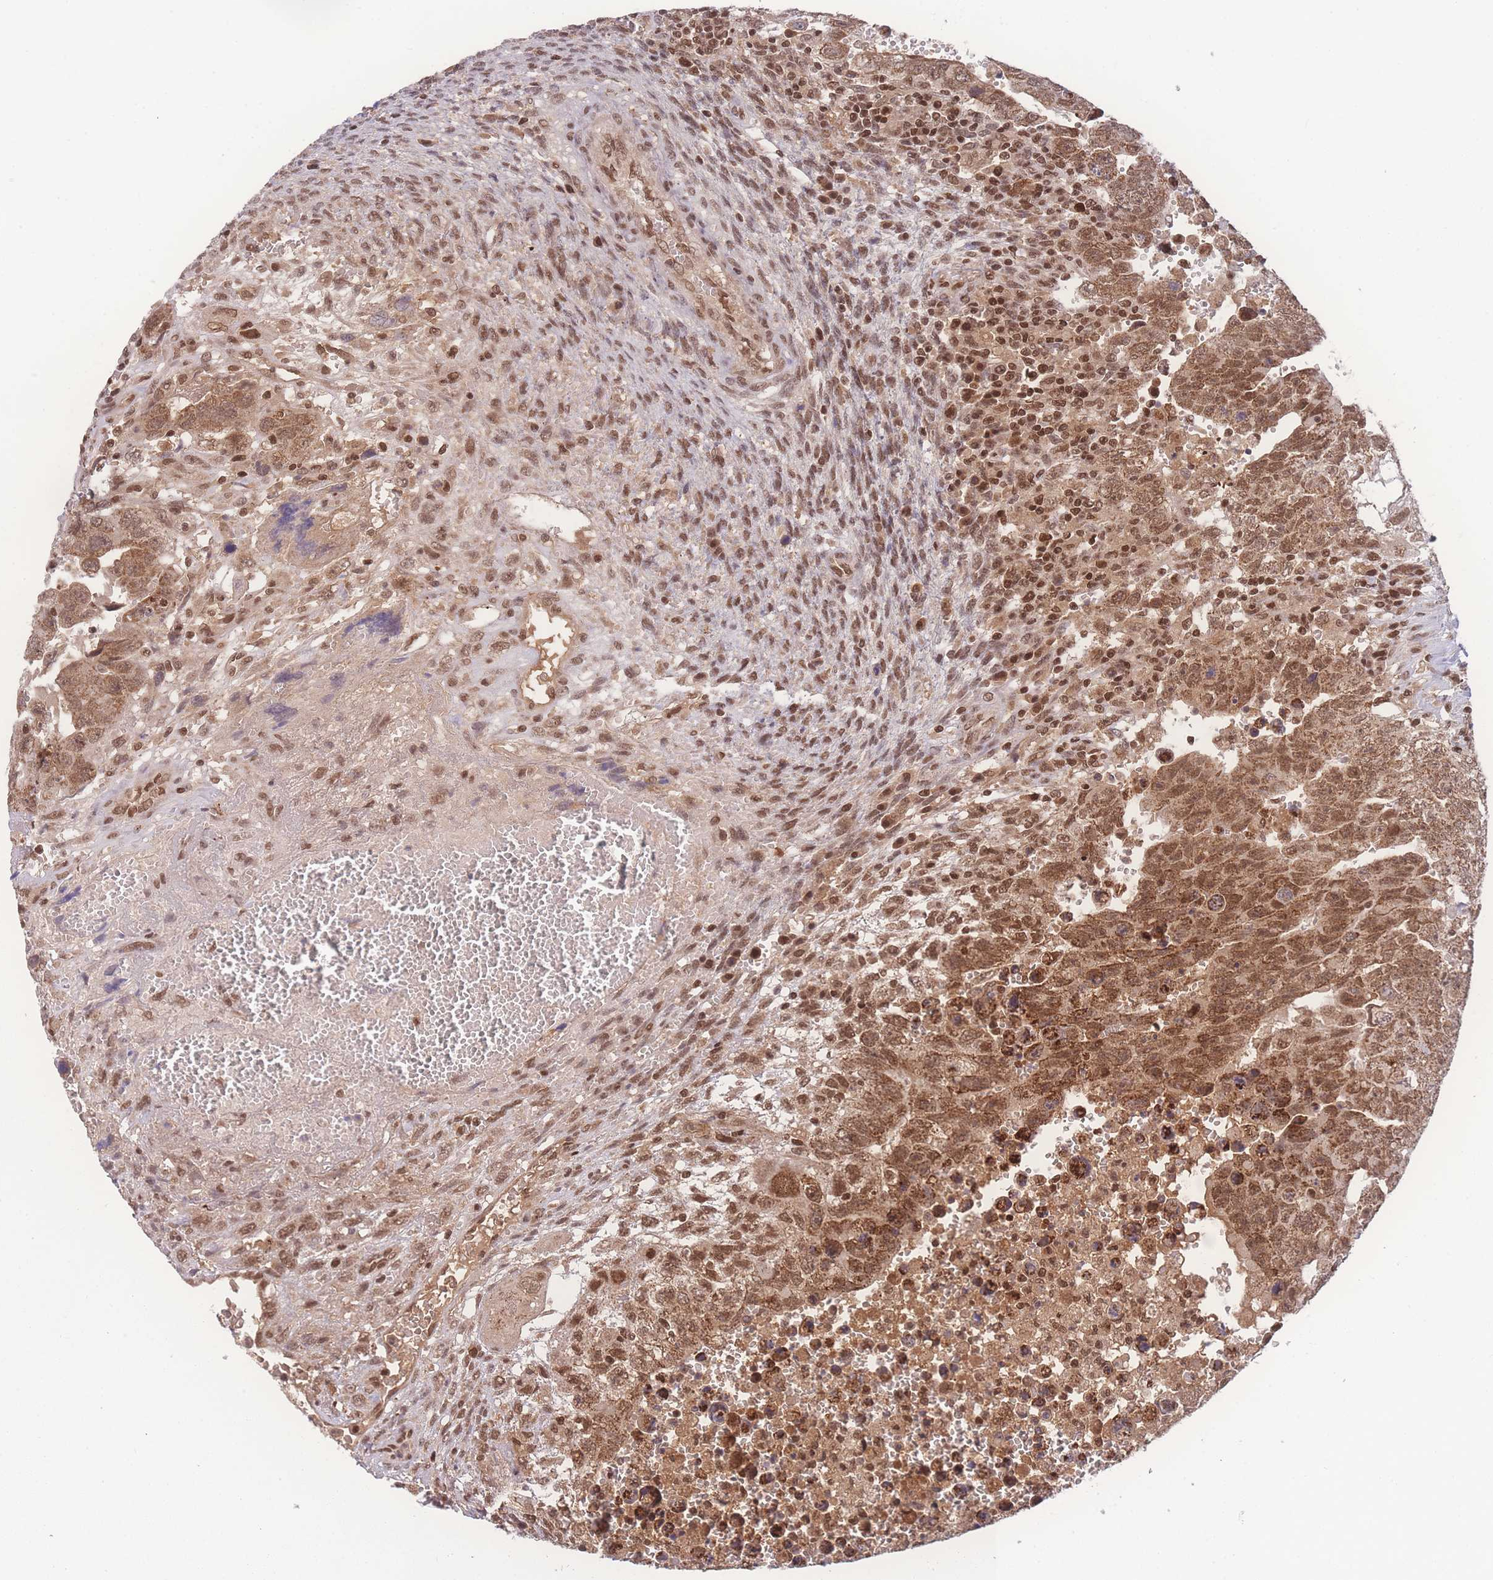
{"staining": {"intensity": "moderate", "quantity": ">75%", "location": "cytoplasmic/membranous,nuclear"}, "tissue": "testis cancer", "cell_type": "Tumor cells", "image_type": "cancer", "snomed": [{"axis": "morphology", "description": "Carcinoma, Embryonal, NOS"}, {"axis": "topography", "description": "Testis"}], "caption": "Testis cancer (embryonal carcinoma) was stained to show a protein in brown. There is medium levels of moderate cytoplasmic/membranous and nuclear staining in about >75% of tumor cells.", "gene": "RAVER1", "patient": {"sex": "male", "age": 28}}